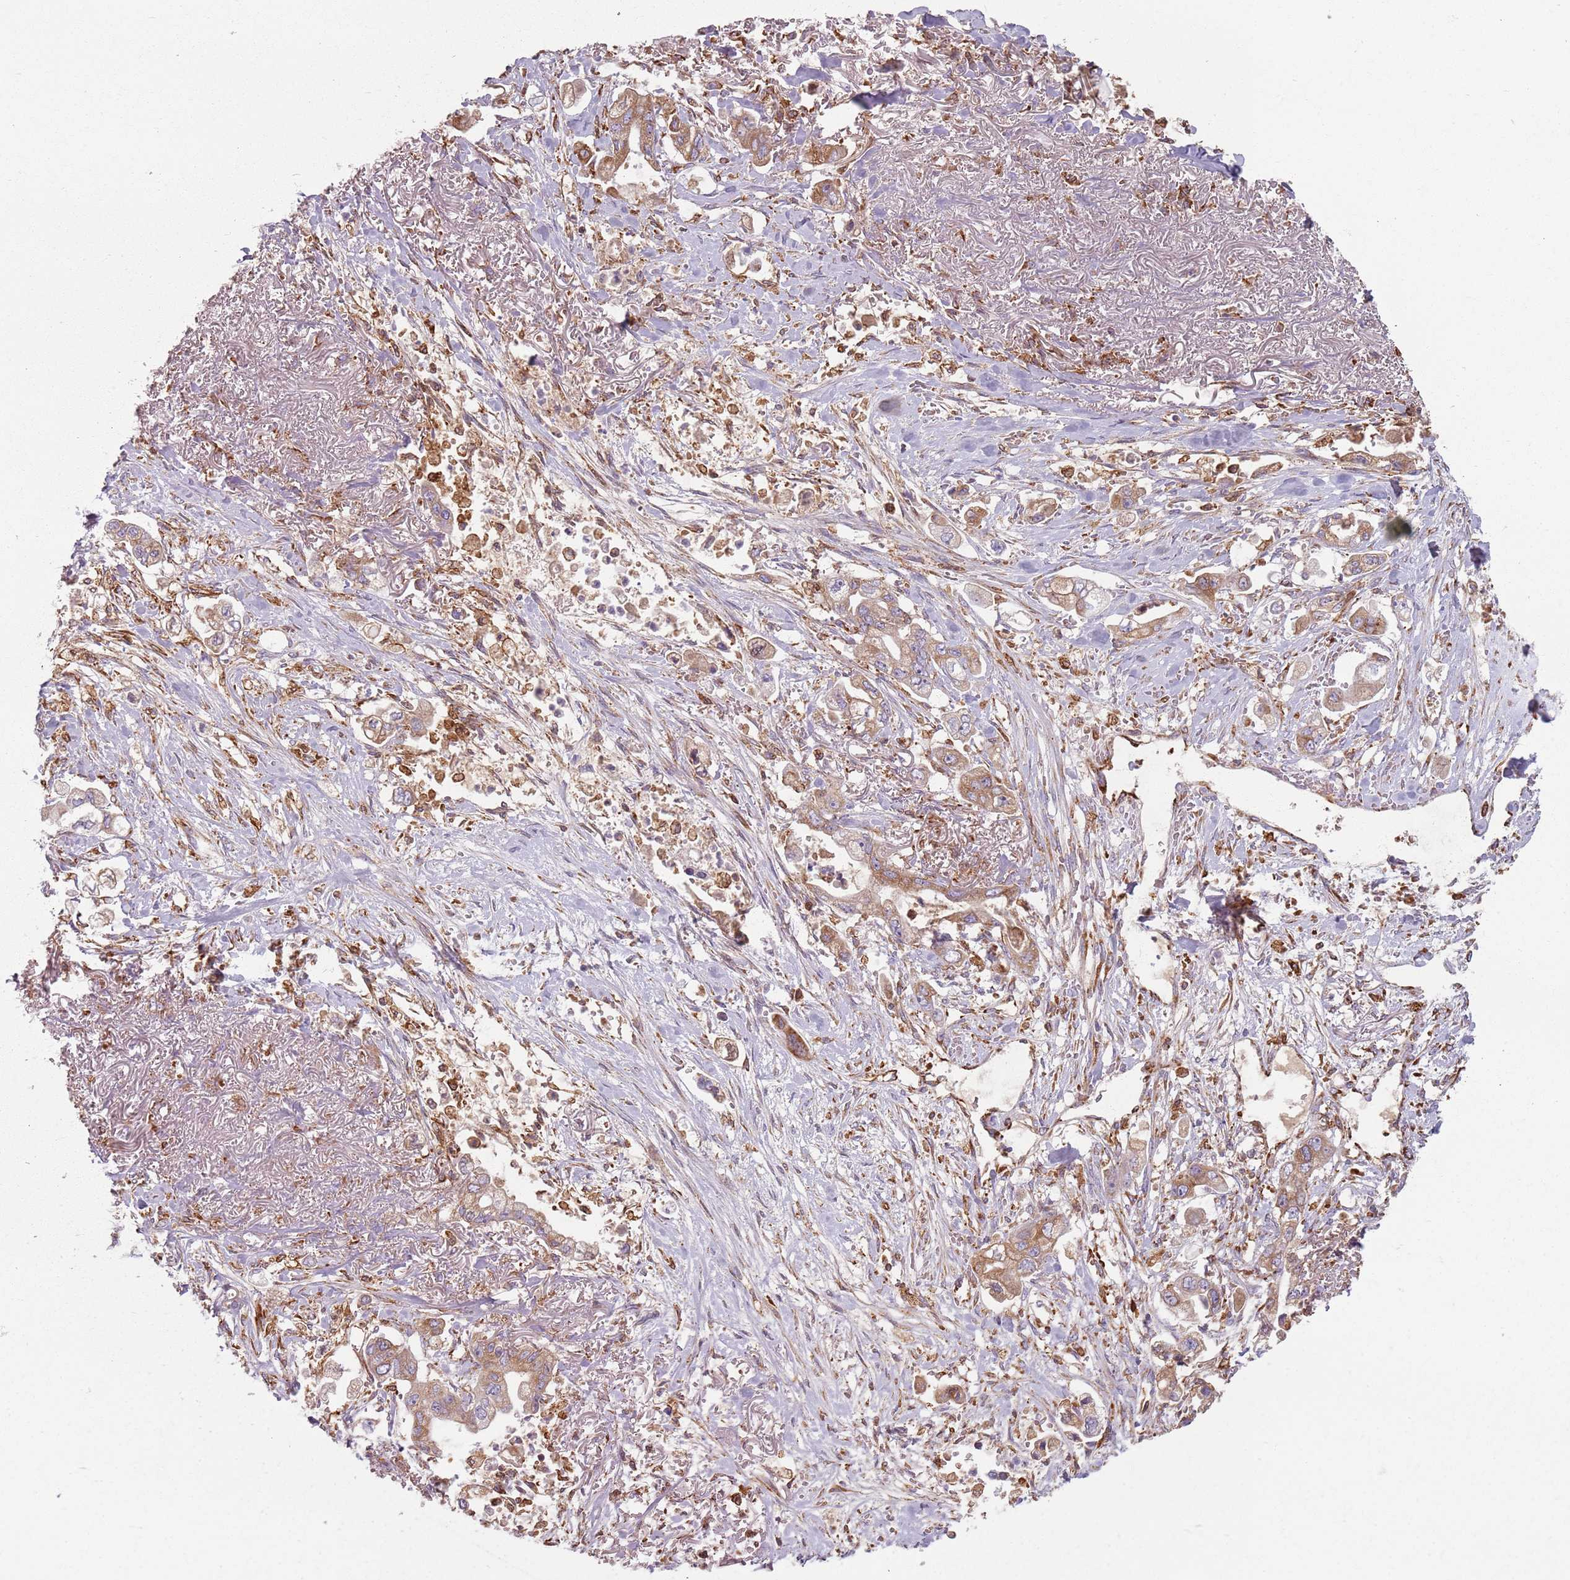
{"staining": {"intensity": "moderate", "quantity": ">75%", "location": "cytoplasmic/membranous"}, "tissue": "stomach cancer", "cell_type": "Tumor cells", "image_type": "cancer", "snomed": [{"axis": "morphology", "description": "Adenocarcinoma, NOS"}, {"axis": "topography", "description": "Stomach"}], "caption": "This micrograph demonstrates adenocarcinoma (stomach) stained with IHC to label a protein in brown. The cytoplasmic/membranous of tumor cells show moderate positivity for the protein. Nuclei are counter-stained blue.", "gene": "COLGALT1", "patient": {"sex": "male", "age": 62}}